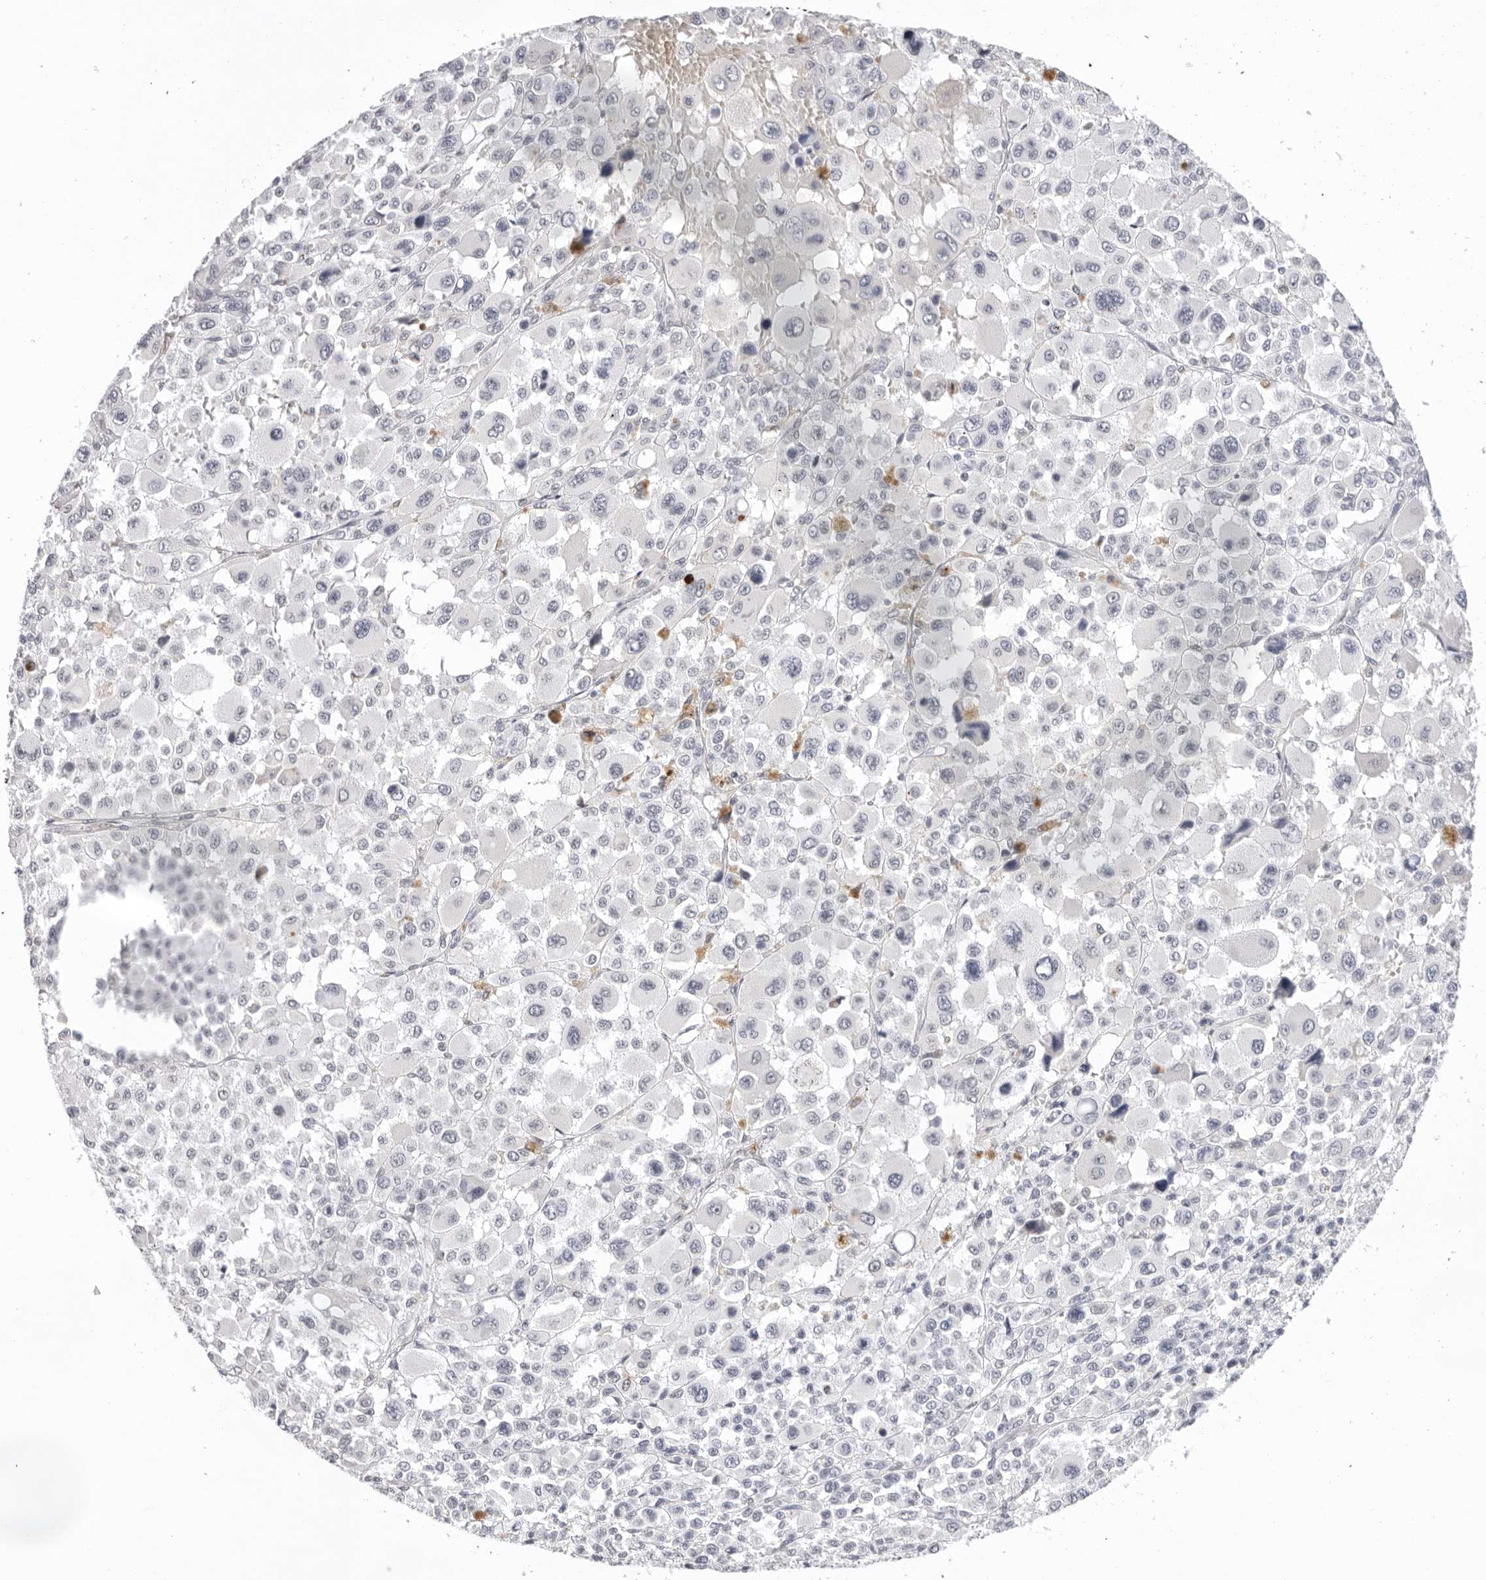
{"staining": {"intensity": "negative", "quantity": "none", "location": "none"}, "tissue": "melanoma", "cell_type": "Tumor cells", "image_type": "cancer", "snomed": [{"axis": "morphology", "description": "Malignant melanoma, Metastatic site"}, {"axis": "topography", "description": "Skin"}], "caption": "Histopathology image shows no protein expression in tumor cells of malignant melanoma (metastatic site) tissue.", "gene": "IL17RA", "patient": {"sex": "female", "age": 74}}